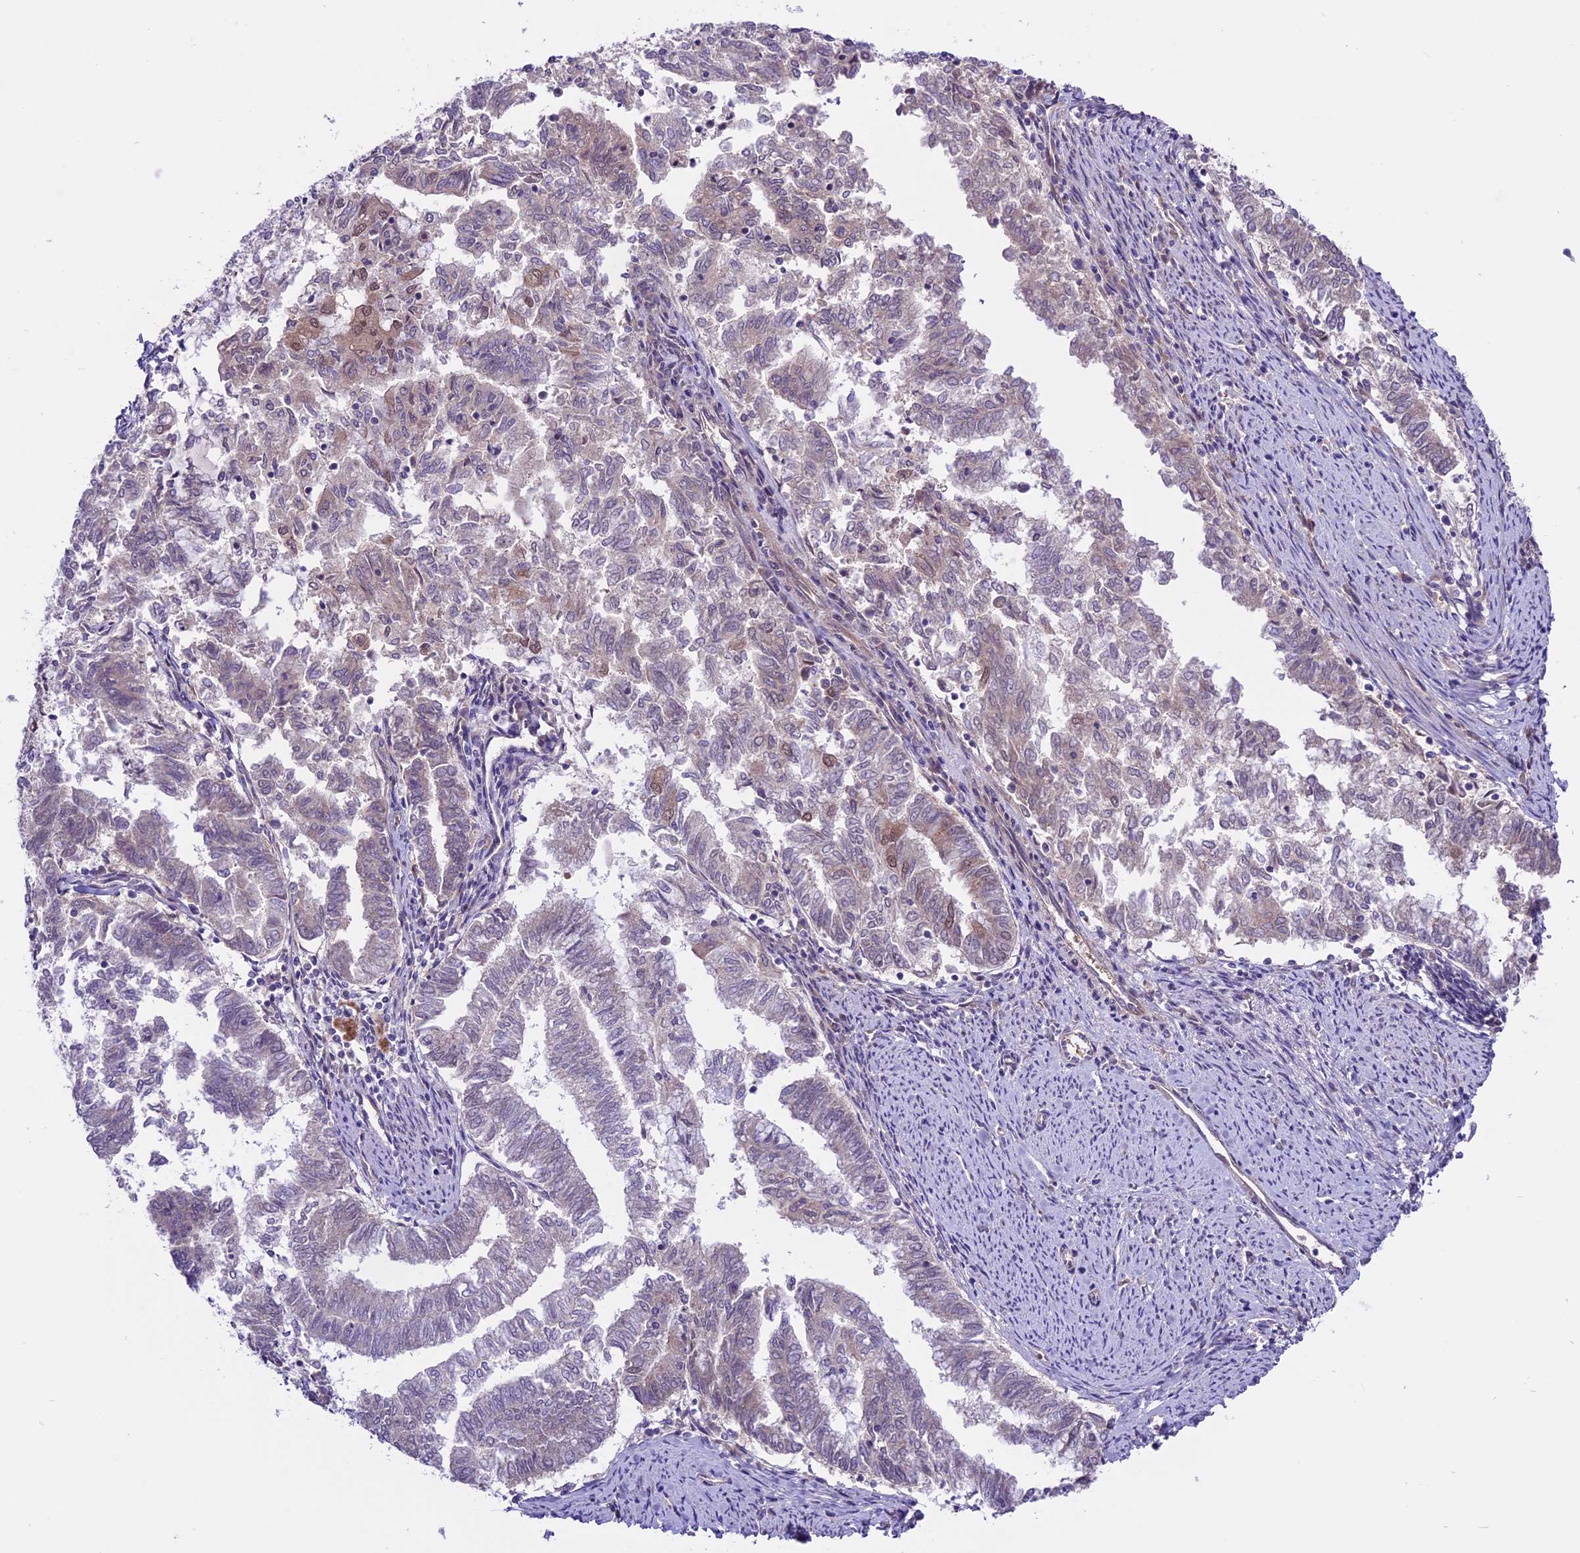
{"staining": {"intensity": "weak", "quantity": "<25%", "location": "nuclear"}, "tissue": "endometrial cancer", "cell_type": "Tumor cells", "image_type": "cancer", "snomed": [{"axis": "morphology", "description": "Adenocarcinoma, NOS"}, {"axis": "topography", "description": "Endometrium"}], "caption": "Micrograph shows no significant protein staining in tumor cells of endometrial cancer (adenocarcinoma).", "gene": "SPRED1", "patient": {"sex": "female", "age": 79}}